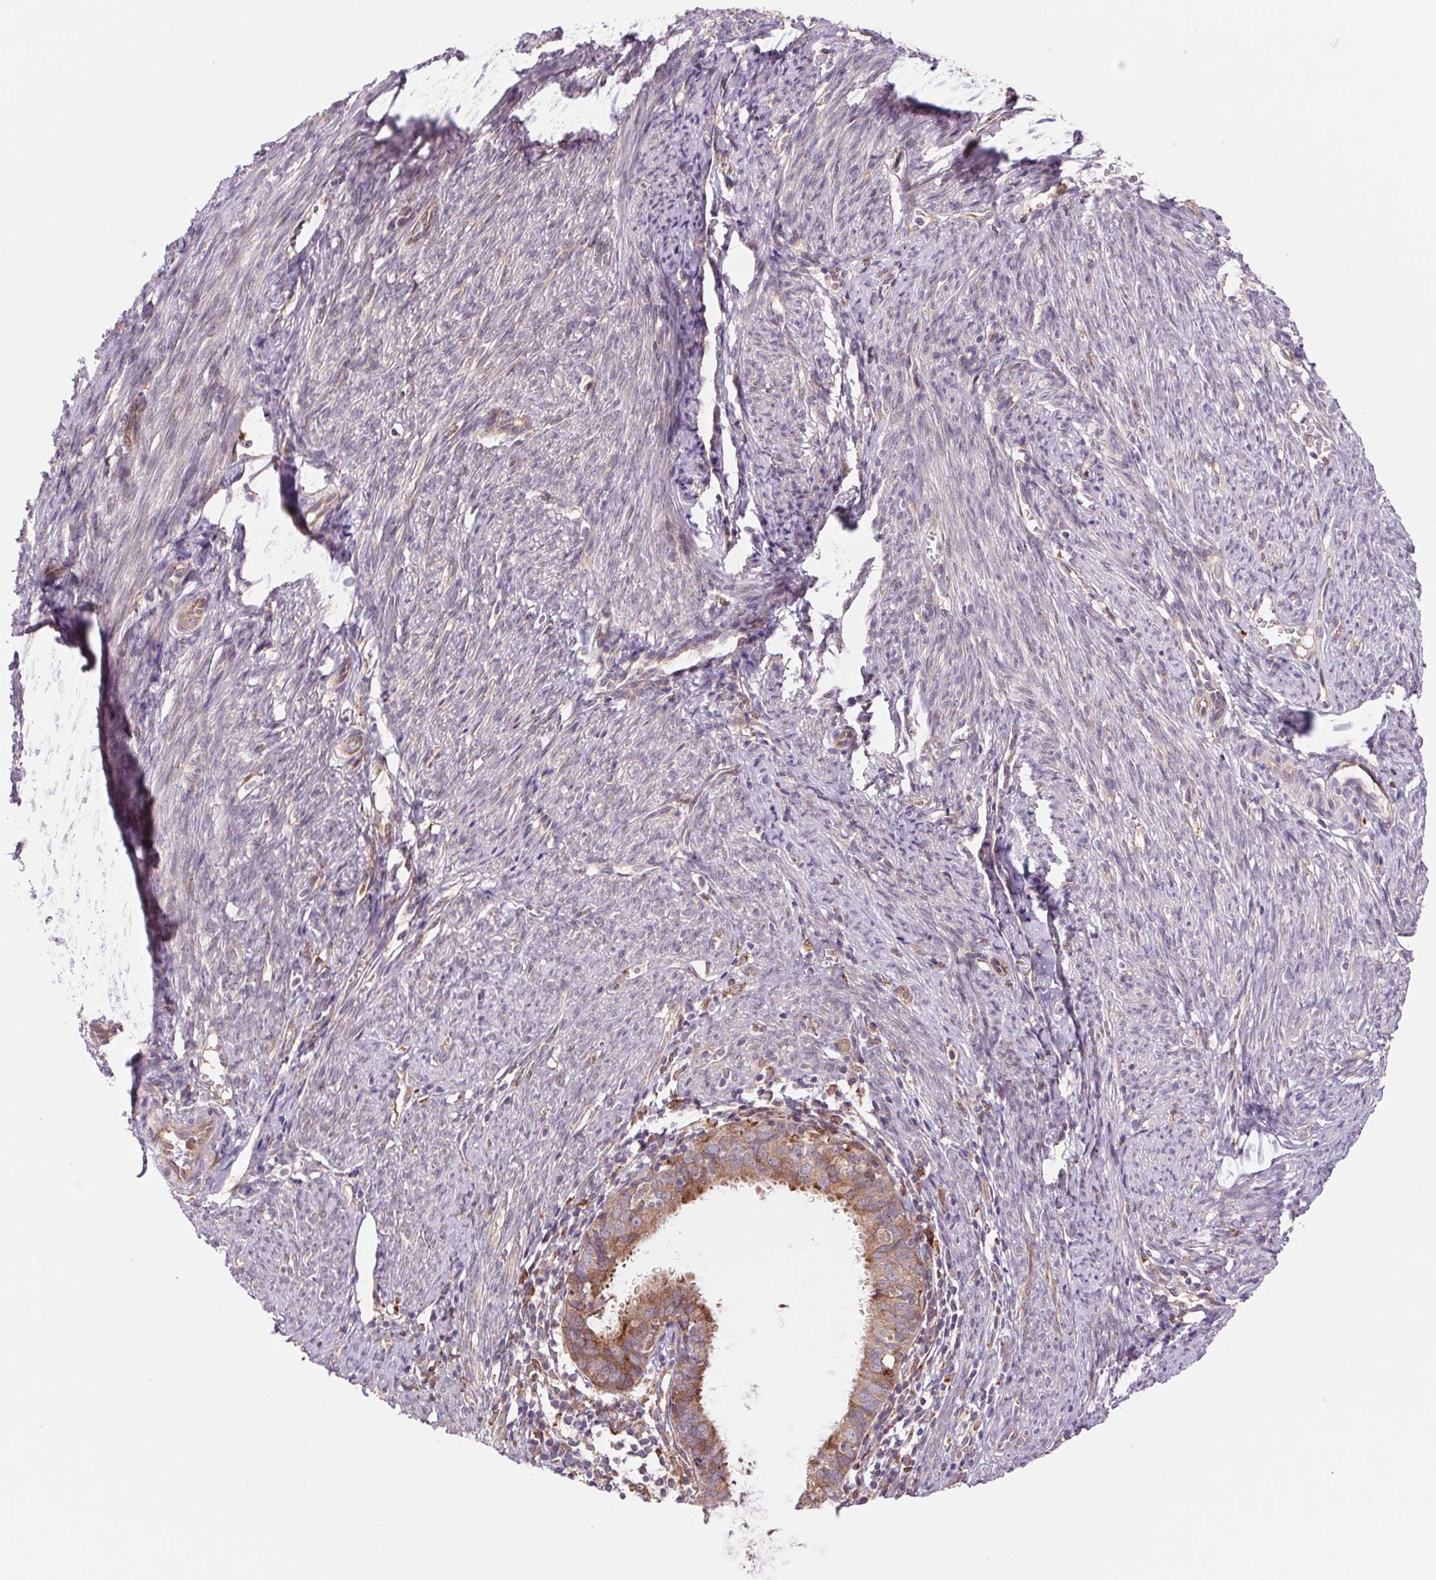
{"staining": {"intensity": "moderate", "quantity": ">75%", "location": "cytoplasmic/membranous"}, "tissue": "endometrial cancer", "cell_type": "Tumor cells", "image_type": "cancer", "snomed": [{"axis": "morphology", "description": "Adenocarcinoma, NOS"}, {"axis": "topography", "description": "Endometrium"}], "caption": "The histopathology image demonstrates staining of endometrial cancer (adenocarcinoma), revealing moderate cytoplasmic/membranous protein positivity (brown color) within tumor cells.", "gene": "KLHL20", "patient": {"sex": "female", "age": 57}}